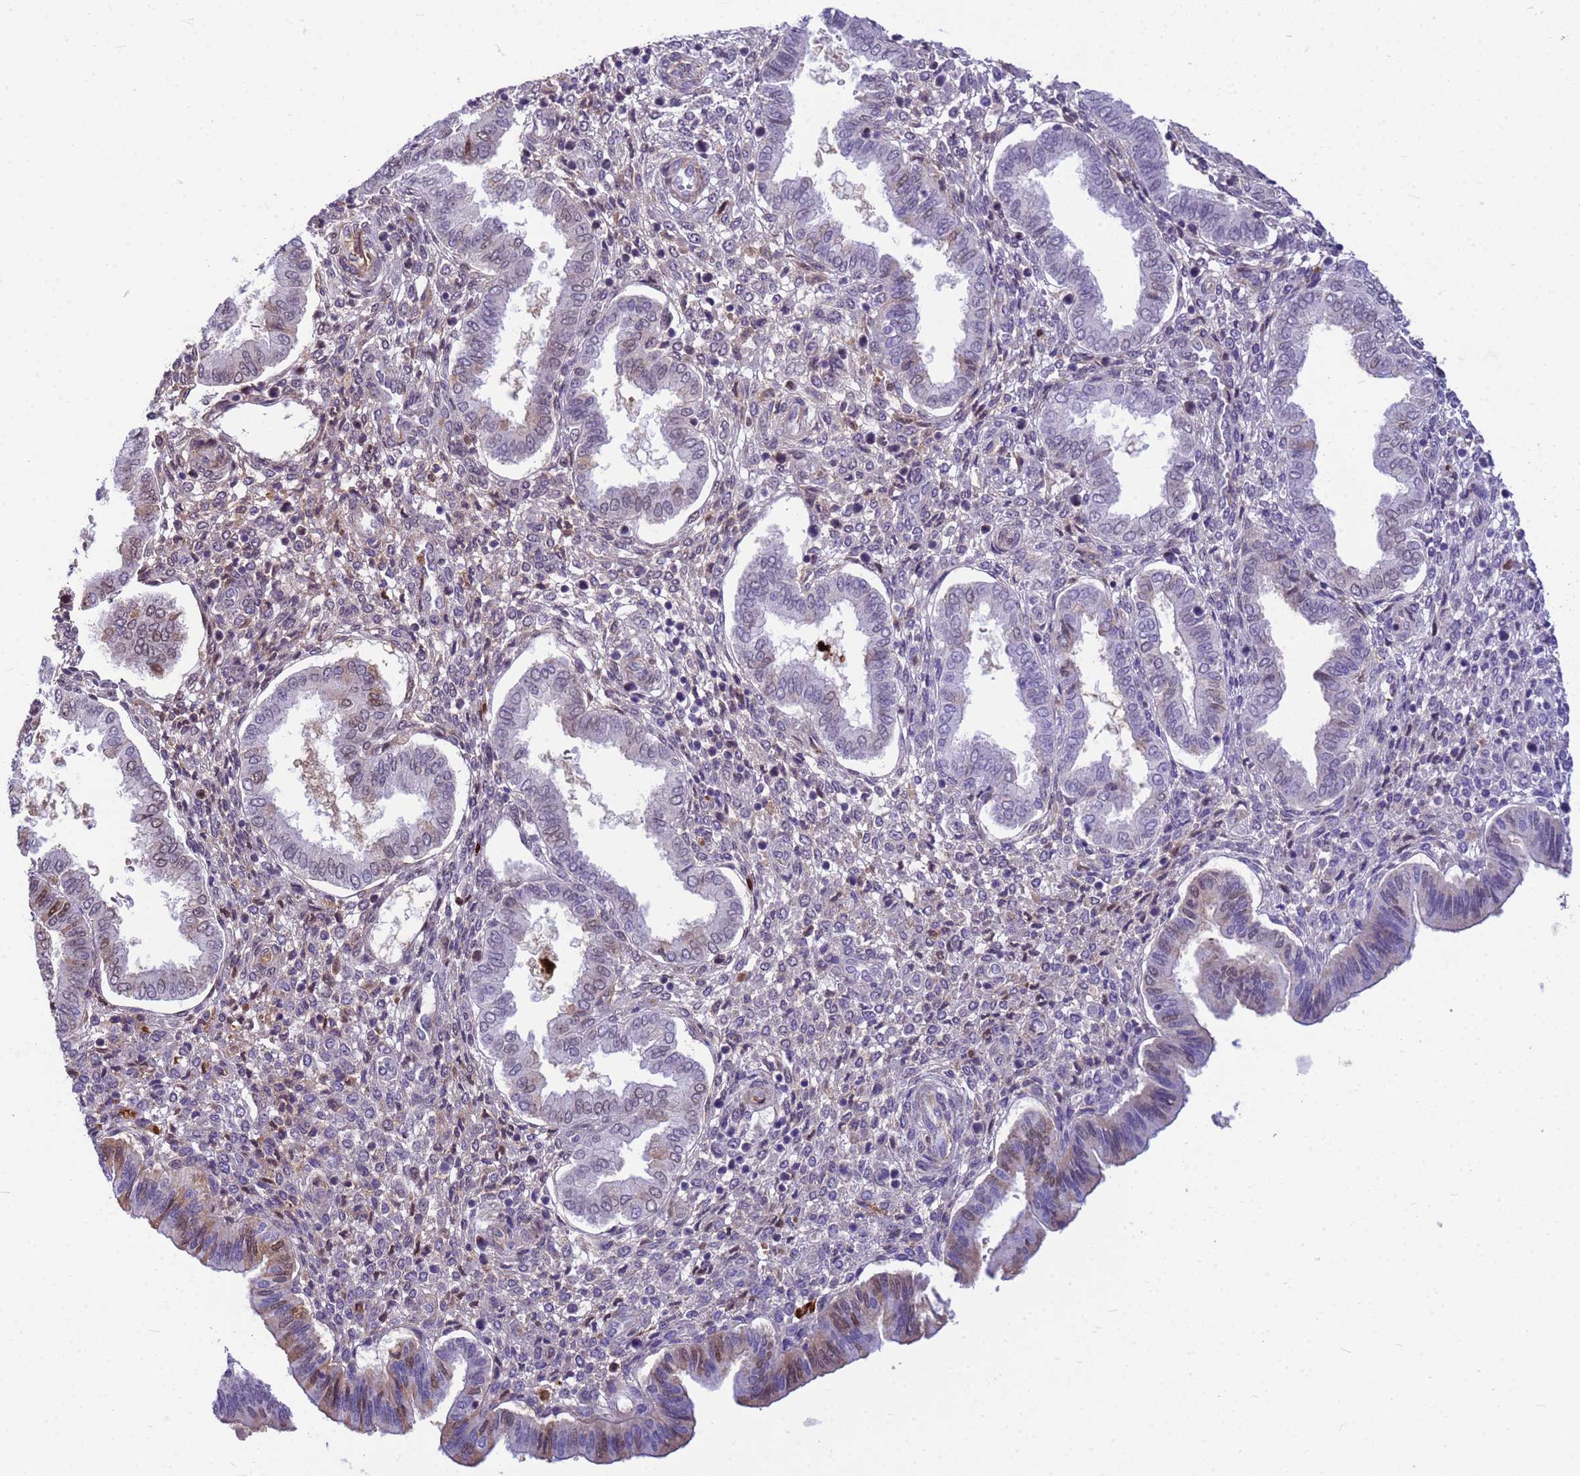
{"staining": {"intensity": "negative", "quantity": "none", "location": "none"}, "tissue": "endometrium", "cell_type": "Cells in endometrial stroma", "image_type": "normal", "snomed": [{"axis": "morphology", "description": "Normal tissue, NOS"}, {"axis": "topography", "description": "Endometrium"}], "caption": "Immunohistochemical staining of unremarkable endometrium exhibits no significant staining in cells in endometrial stroma.", "gene": "ORM1", "patient": {"sex": "female", "age": 24}}